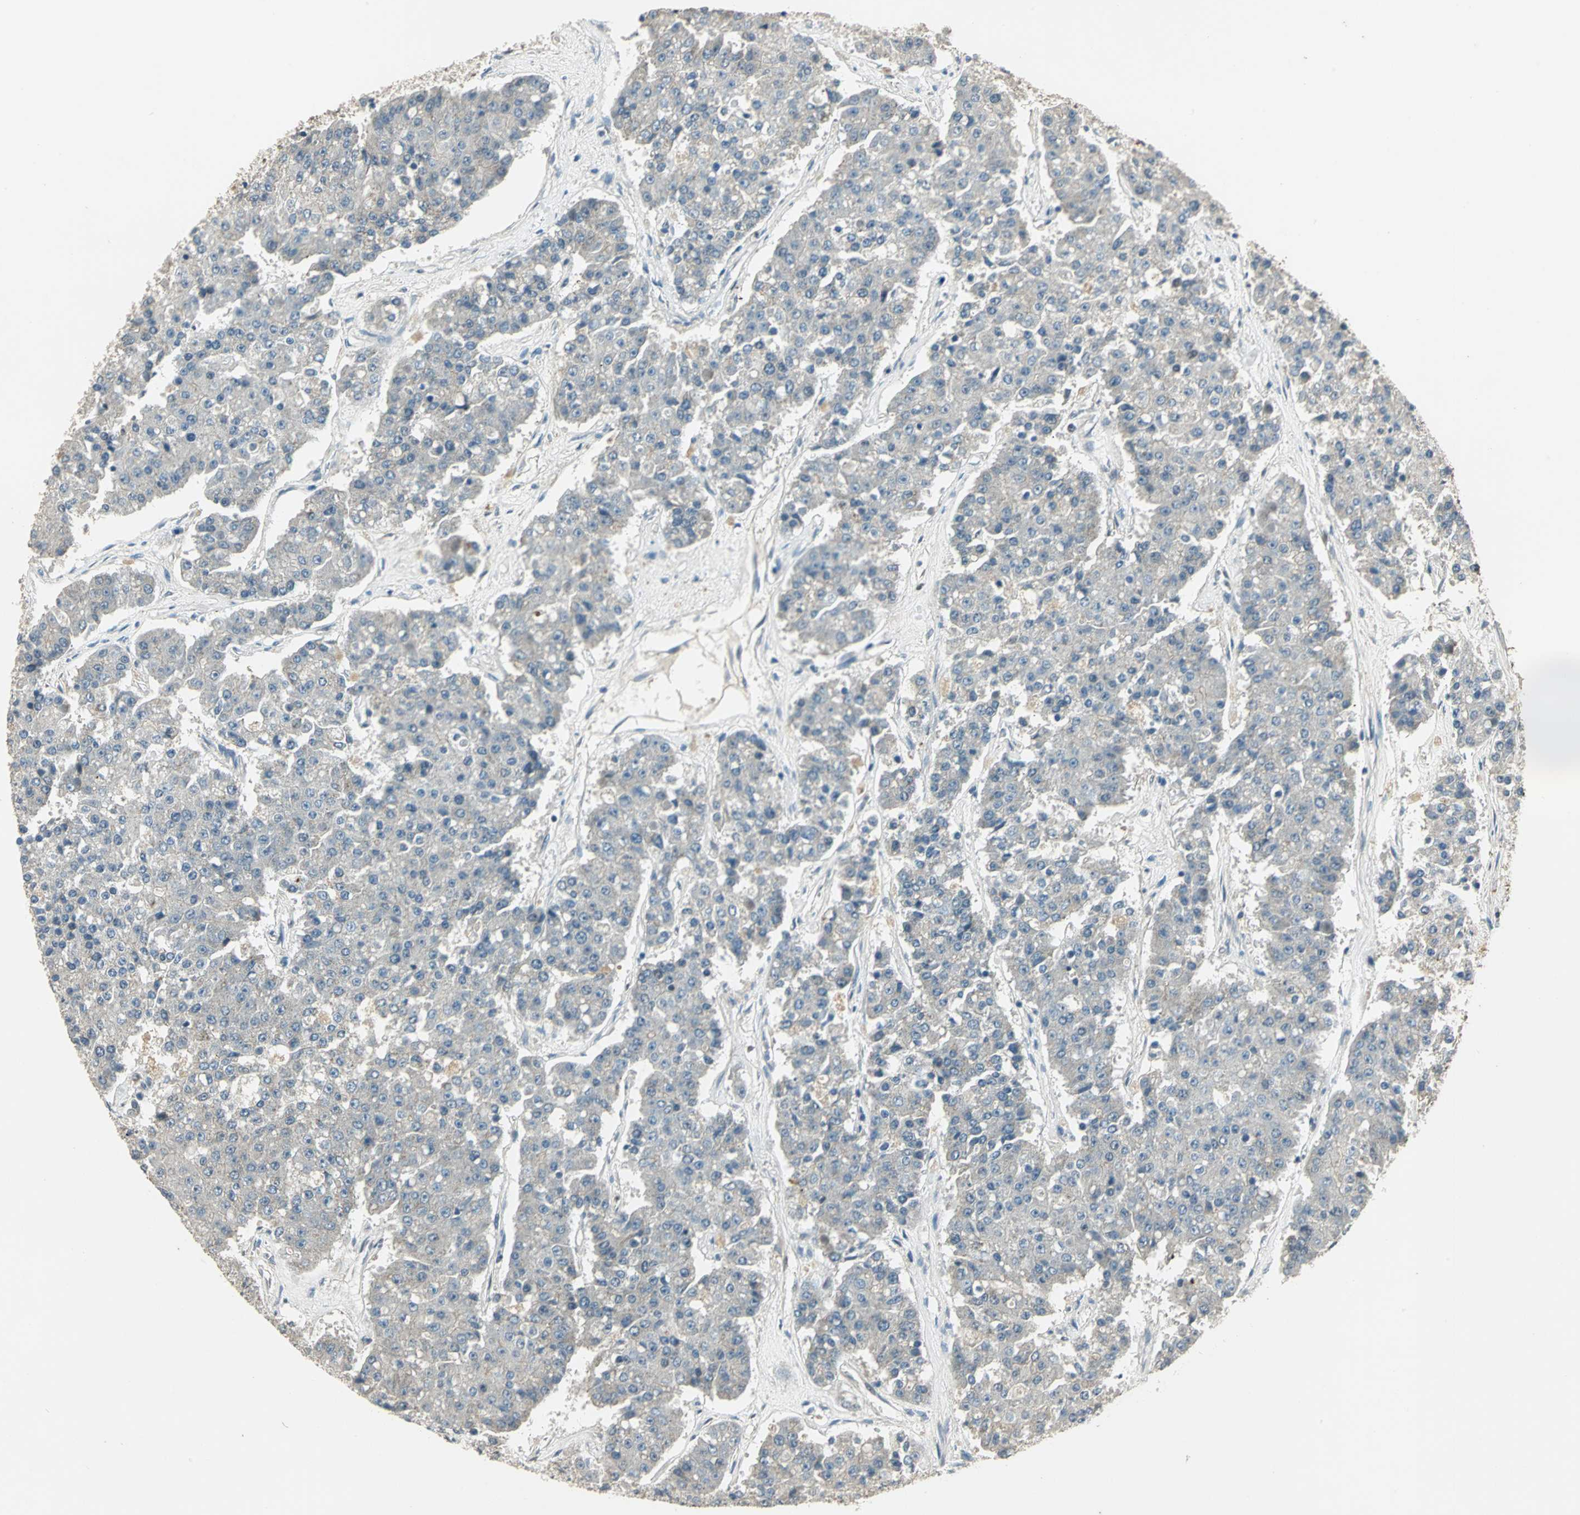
{"staining": {"intensity": "negative", "quantity": "none", "location": "none"}, "tissue": "pancreatic cancer", "cell_type": "Tumor cells", "image_type": "cancer", "snomed": [{"axis": "morphology", "description": "Adenocarcinoma, NOS"}, {"axis": "topography", "description": "Pancreas"}], "caption": "IHC photomicrograph of pancreatic adenocarcinoma stained for a protein (brown), which exhibits no staining in tumor cells. (Stains: DAB (3,3'-diaminobenzidine) immunohistochemistry with hematoxylin counter stain, Microscopy: brightfield microscopy at high magnification).", "gene": "RAD17", "patient": {"sex": "male", "age": 50}}